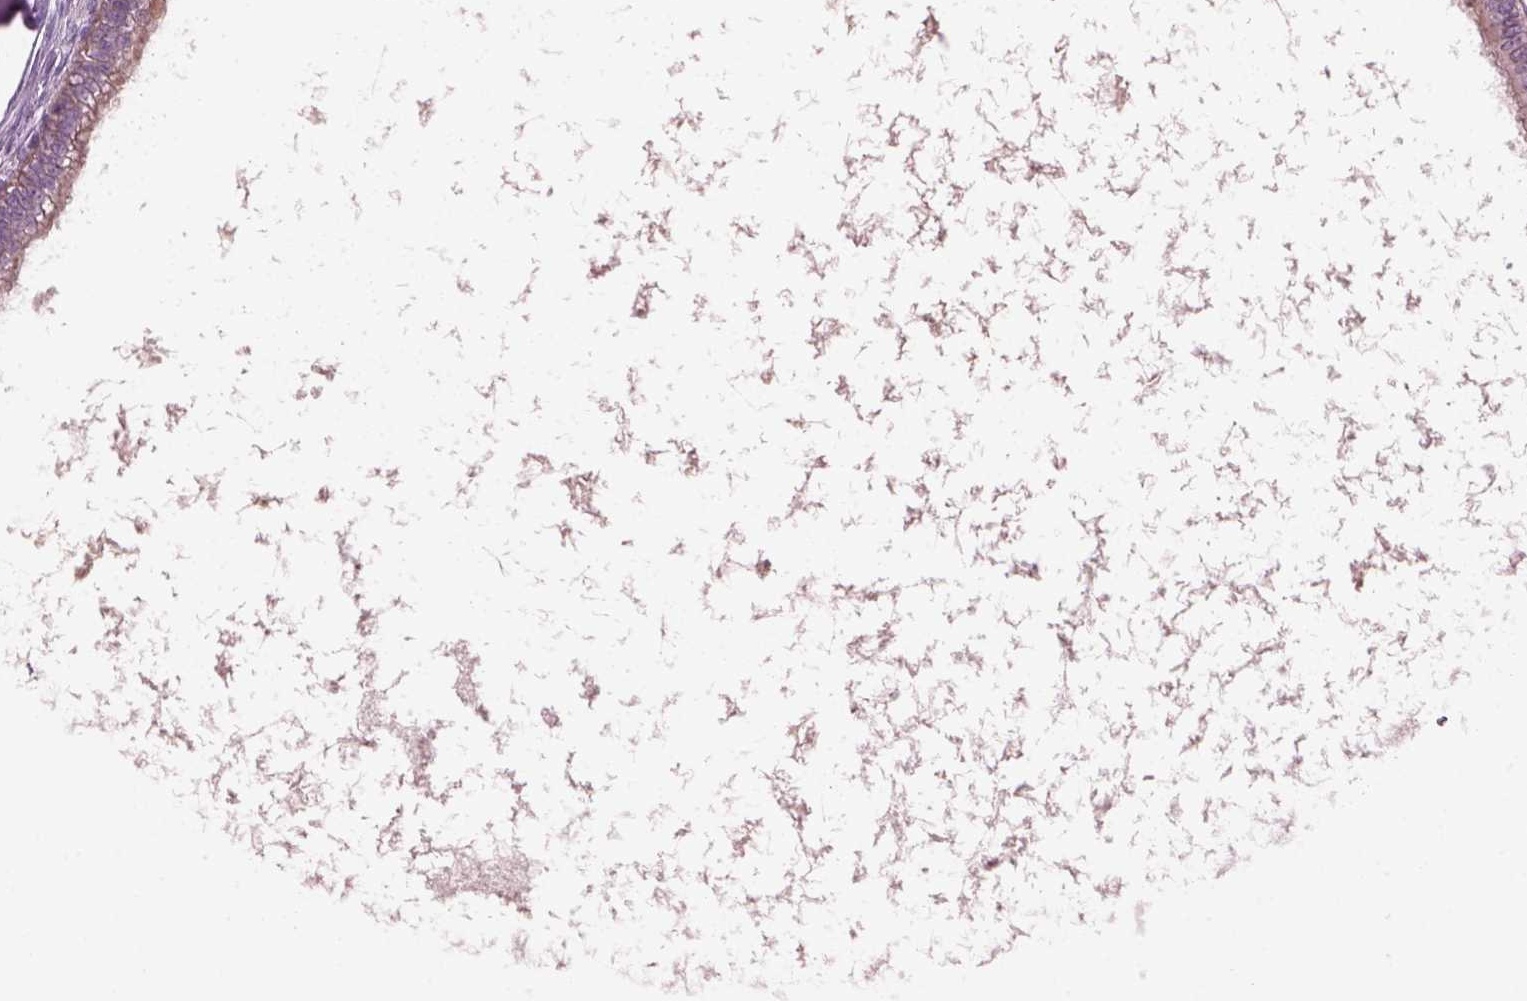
{"staining": {"intensity": "weak", "quantity": "<25%", "location": "cytoplasmic/membranous"}, "tissue": "testis cancer", "cell_type": "Tumor cells", "image_type": "cancer", "snomed": [{"axis": "morphology", "description": "Carcinoma, Embryonal, NOS"}, {"axis": "topography", "description": "Testis"}], "caption": "Tumor cells show no significant staining in embryonal carcinoma (testis).", "gene": "DPYSL5", "patient": {"sex": "male", "age": 37}}